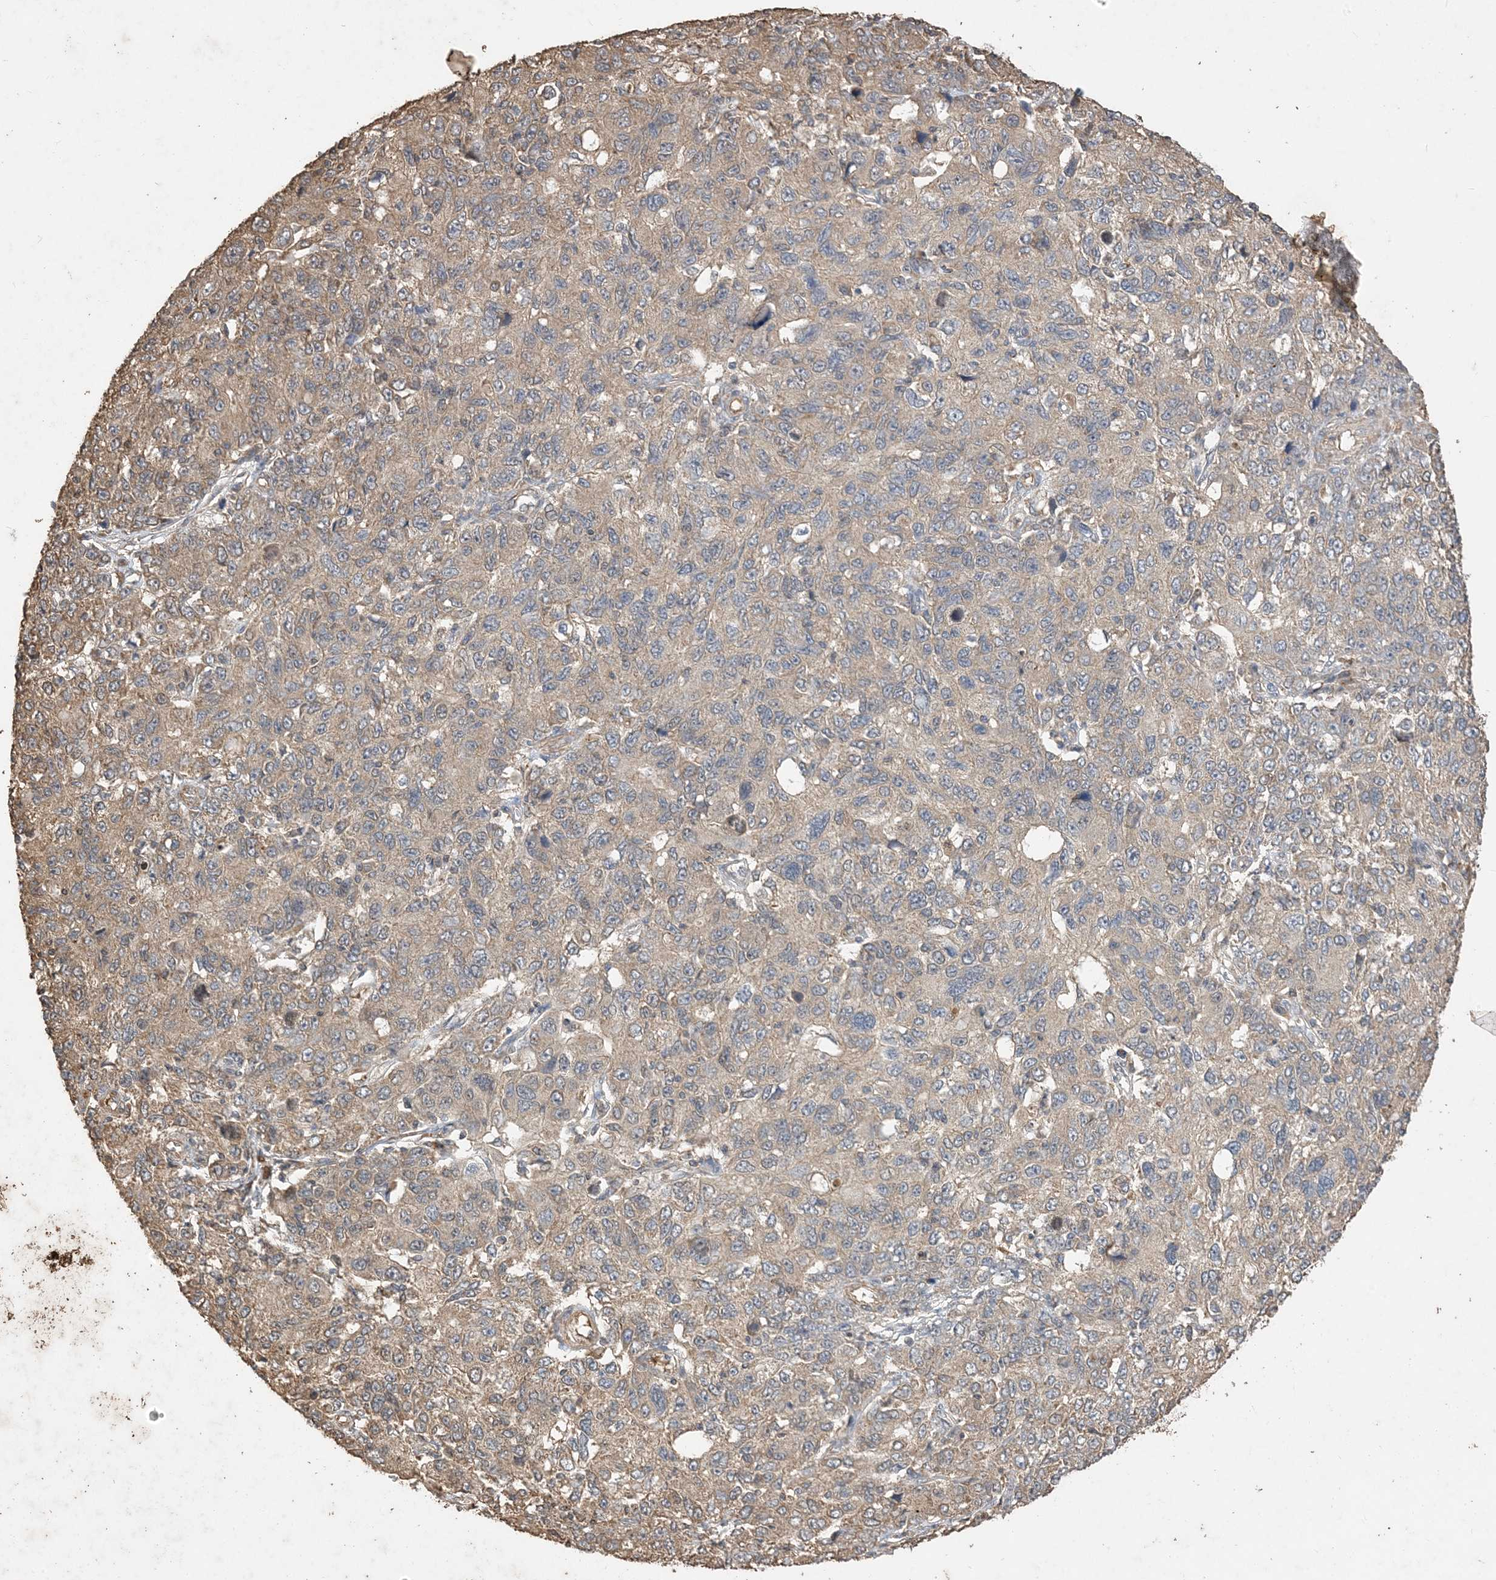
{"staining": {"intensity": "weak", "quantity": "<25%", "location": "cytoplasmic/membranous"}, "tissue": "ovarian cancer", "cell_type": "Tumor cells", "image_type": "cancer", "snomed": [{"axis": "morphology", "description": "Carcinoma, endometroid"}, {"axis": "topography", "description": "Ovary"}], "caption": "Immunohistochemistry (IHC) histopathology image of neoplastic tissue: ovarian cancer (endometroid carcinoma) stained with DAB (3,3'-diaminobenzidine) exhibits no significant protein staining in tumor cells. (Brightfield microscopy of DAB (3,3'-diaminobenzidine) IHC at high magnification).", "gene": "HPS4", "patient": {"sex": "female", "age": 42}}